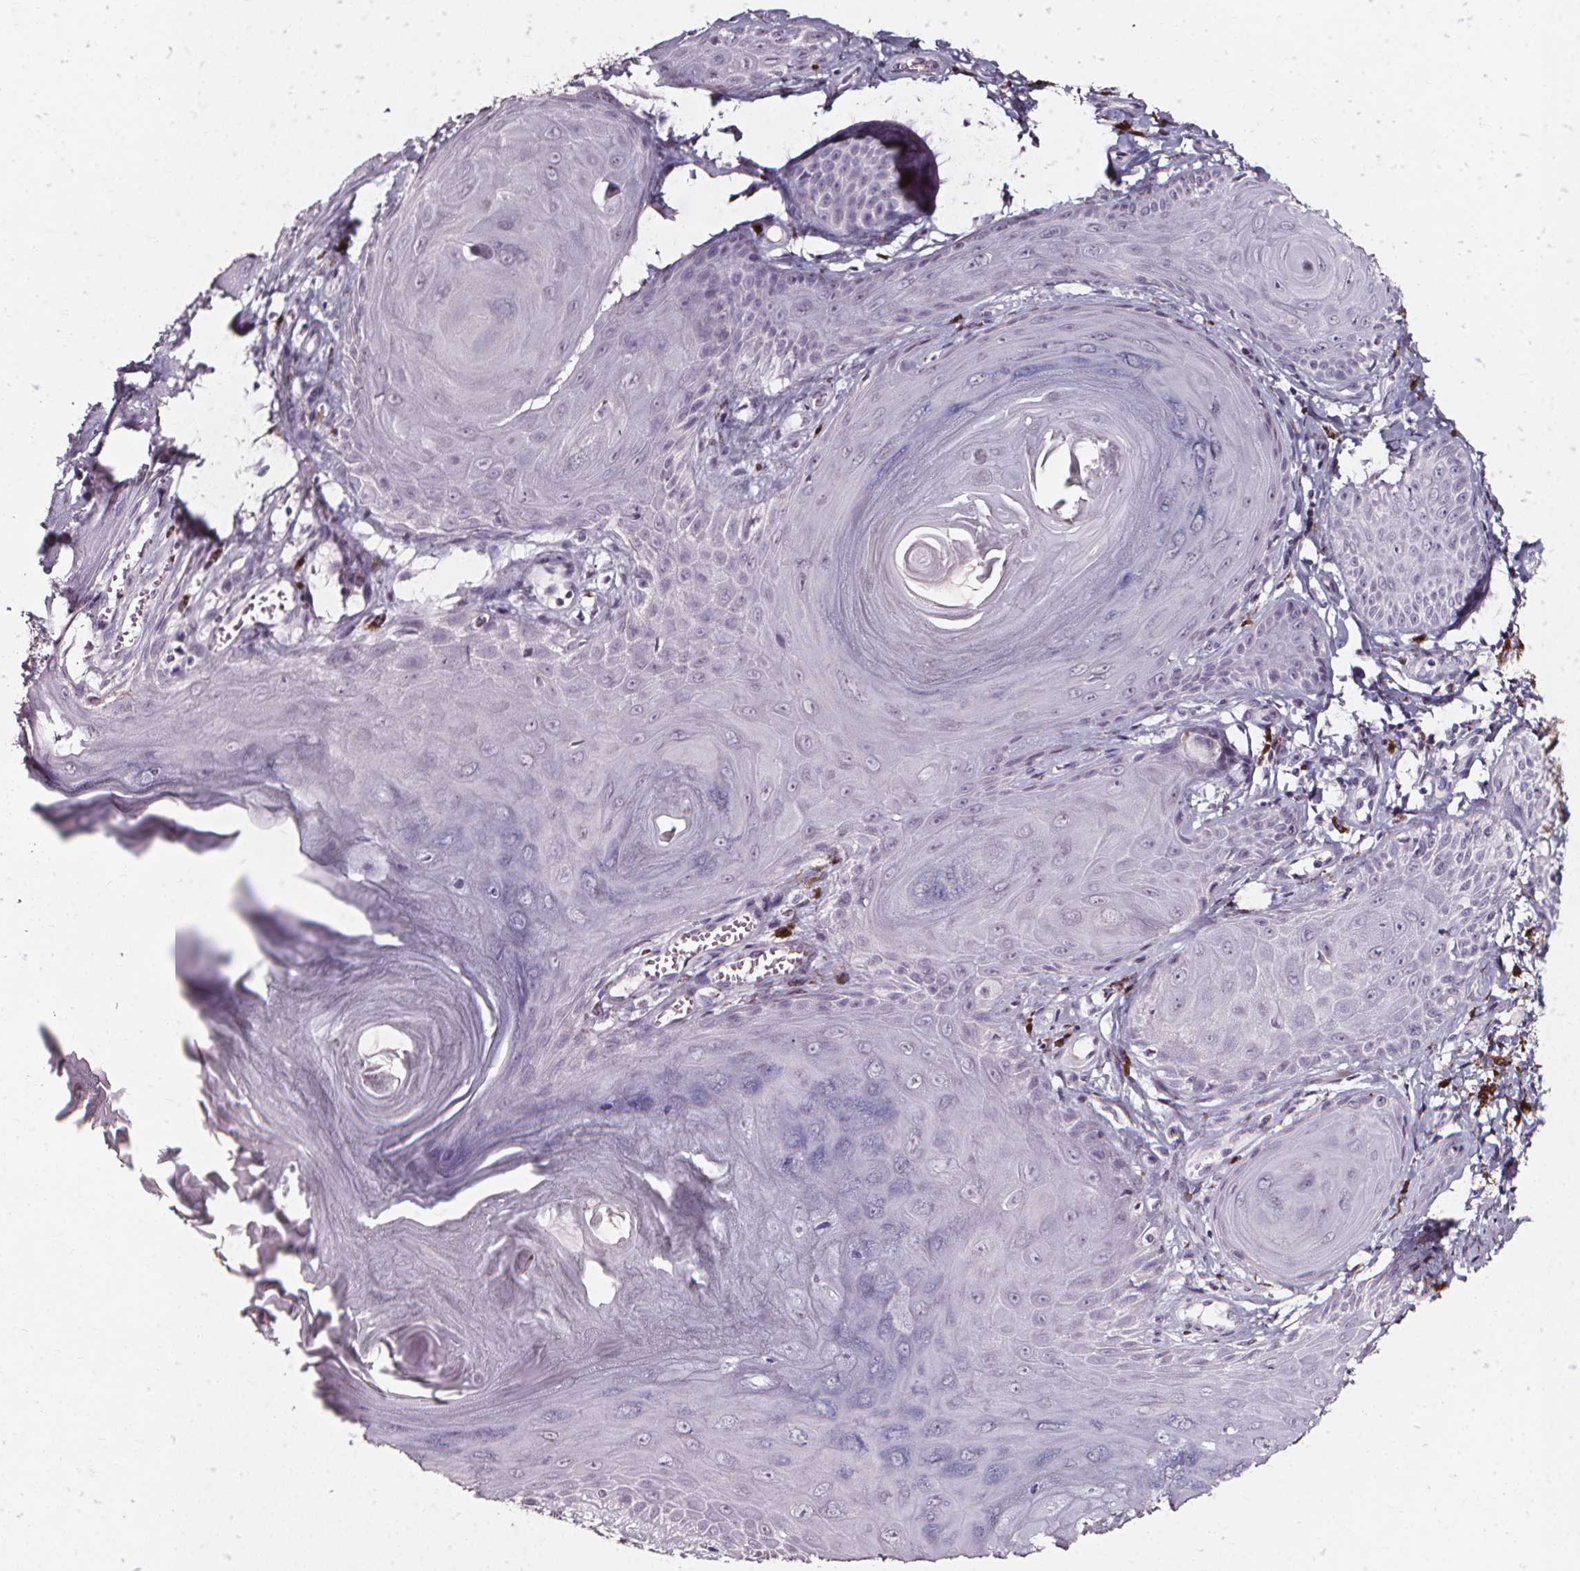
{"staining": {"intensity": "negative", "quantity": "none", "location": "none"}, "tissue": "melanoma", "cell_type": "Tumor cells", "image_type": "cancer", "snomed": [{"axis": "morphology", "description": "Malignant melanoma, NOS"}, {"axis": "topography", "description": "Skin"}], "caption": "Tumor cells are negative for protein expression in human malignant melanoma. (Brightfield microscopy of DAB (3,3'-diaminobenzidine) IHC at high magnification).", "gene": "DEFA5", "patient": {"sex": "female", "age": 80}}